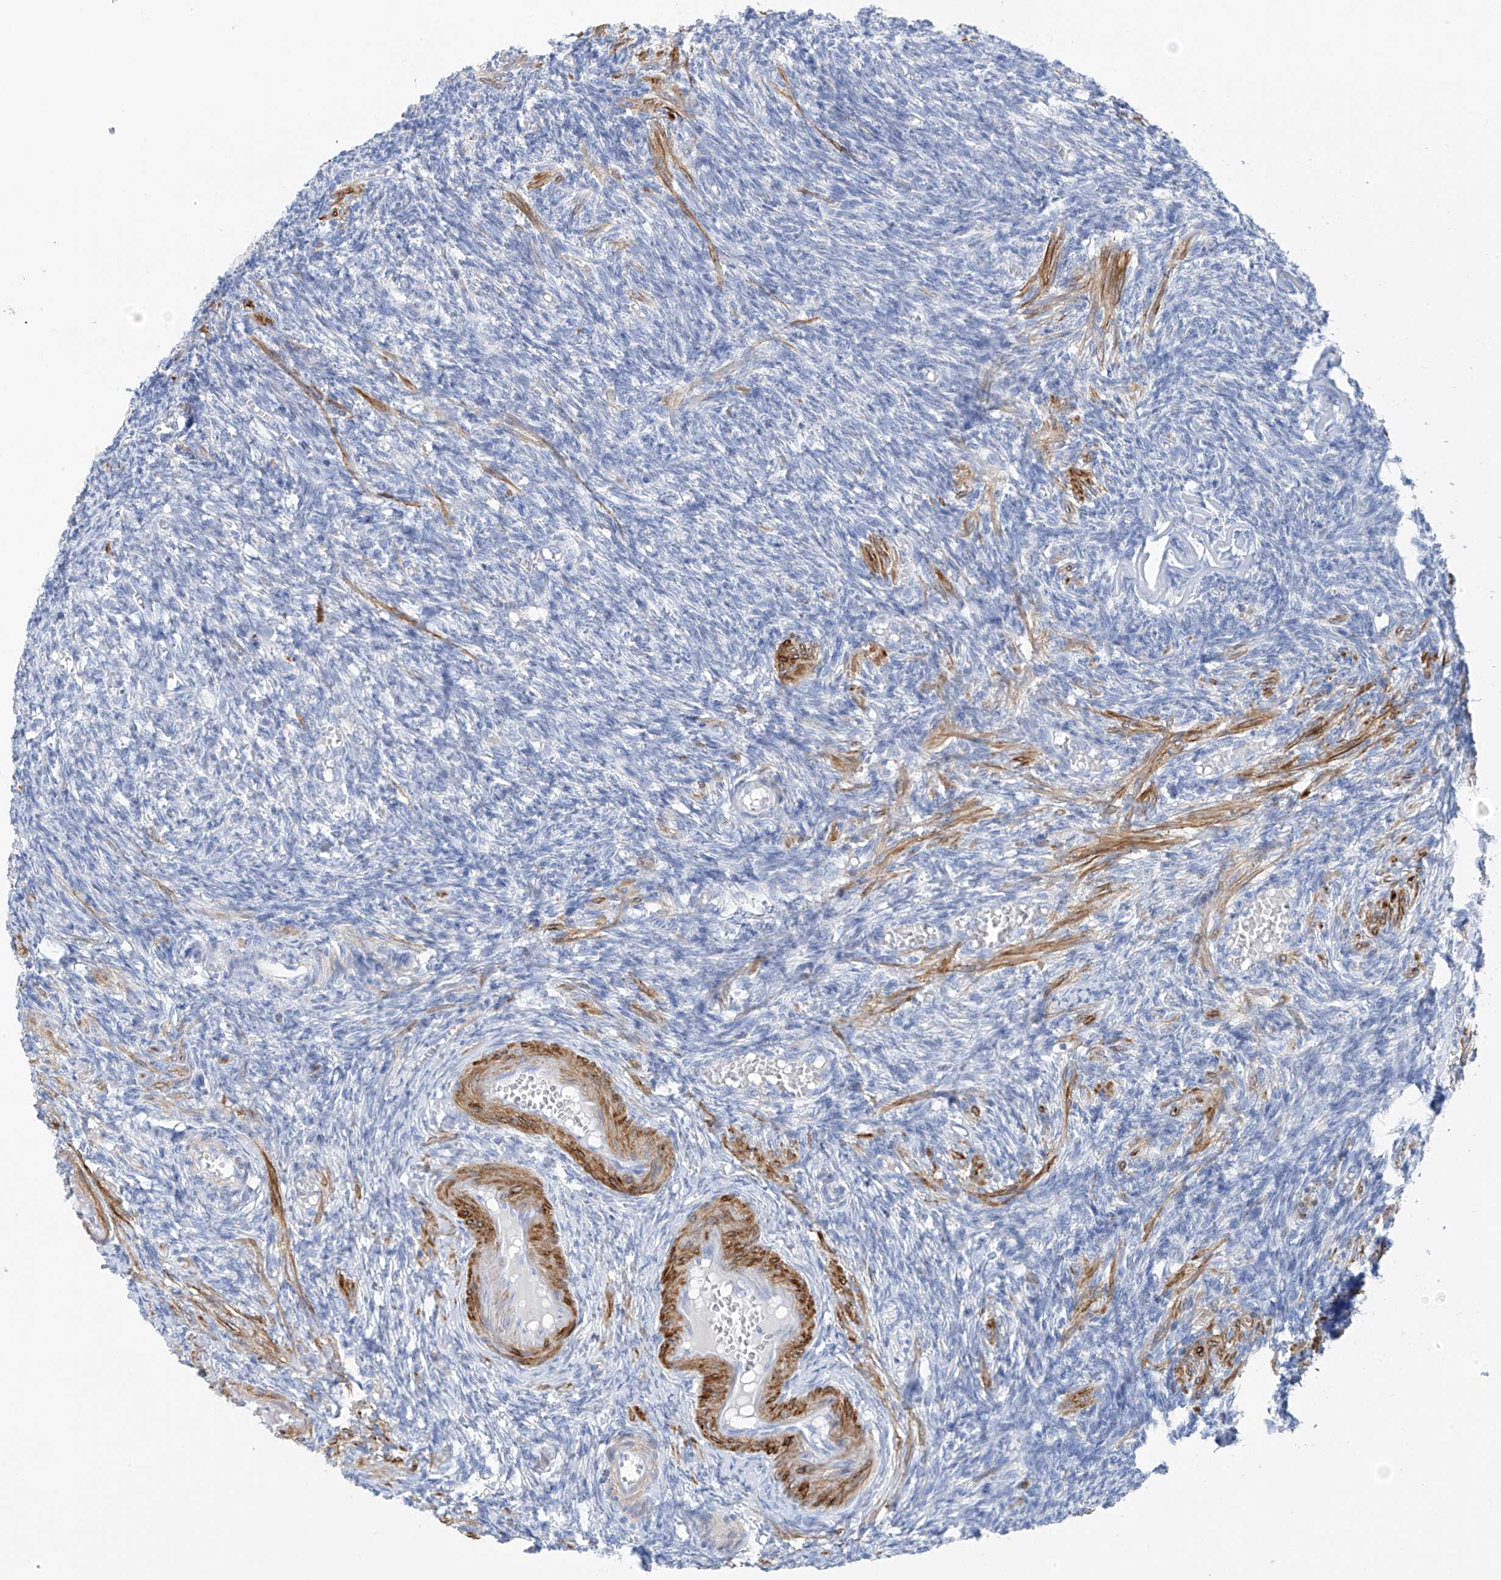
{"staining": {"intensity": "negative", "quantity": "none", "location": "none"}, "tissue": "ovary", "cell_type": "Ovarian stroma cells", "image_type": "normal", "snomed": [{"axis": "morphology", "description": "Normal tissue, NOS"}, {"axis": "topography", "description": "Ovary"}], "caption": "A high-resolution micrograph shows IHC staining of normal ovary, which reveals no significant staining in ovarian stroma cells.", "gene": "GLMP", "patient": {"sex": "female", "age": 27}}